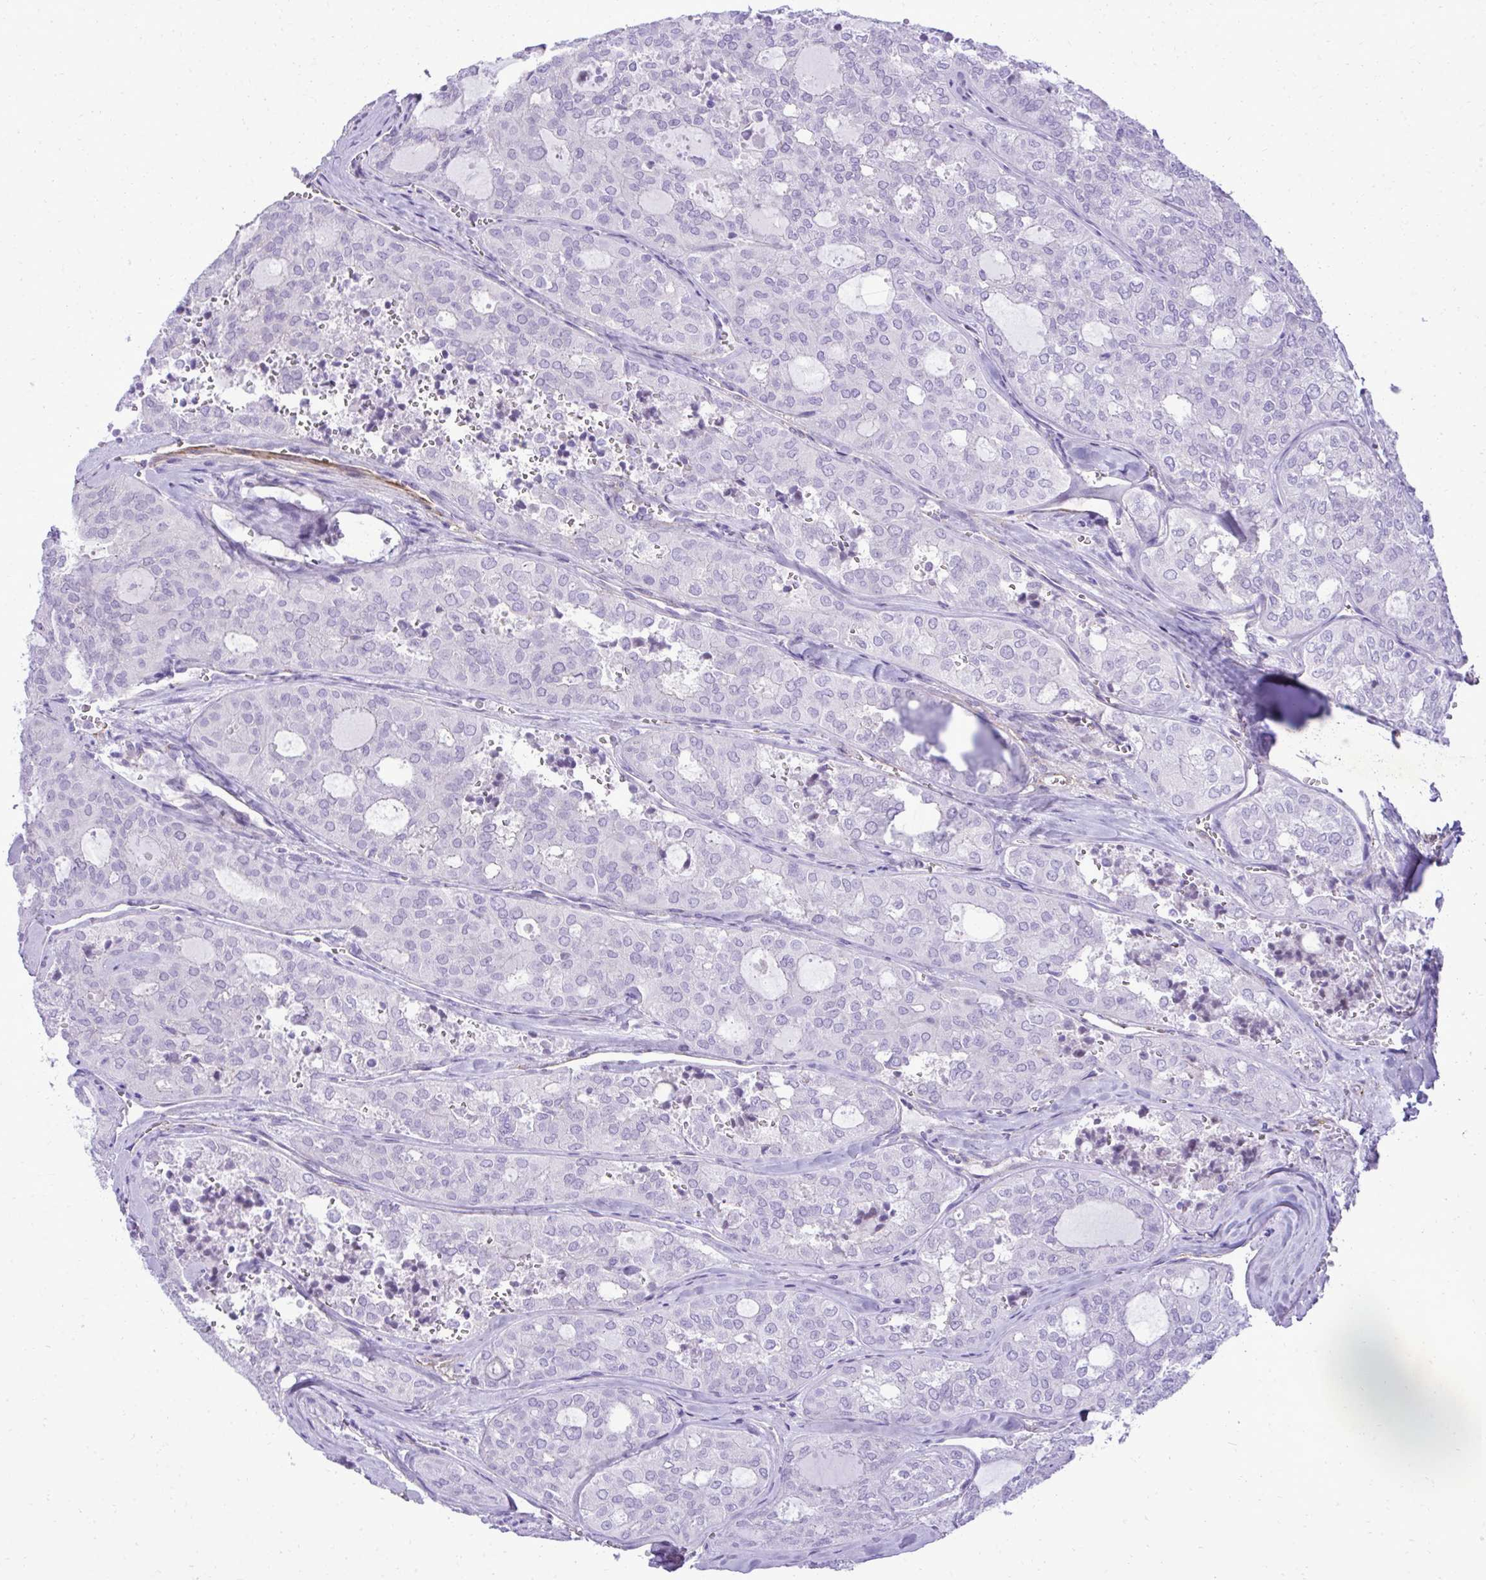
{"staining": {"intensity": "negative", "quantity": "none", "location": "none"}, "tissue": "thyroid cancer", "cell_type": "Tumor cells", "image_type": "cancer", "snomed": [{"axis": "morphology", "description": "Follicular adenoma carcinoma, NOS"}, {"axis": "topography", "description": "Thyroid gland"}], "caption": "DAB (3,3'-diaminobenzidine) immunohistochemical staining of thyroid cancer (follicular adenoma carcinoma) demonstrates no significant positivity in tumor cells. (Immunohistochemistry (ihc), brightfield microscopy, high magnification).", "gene": "PITPNM3", "patient": {"sex": "male", "age": 75}}